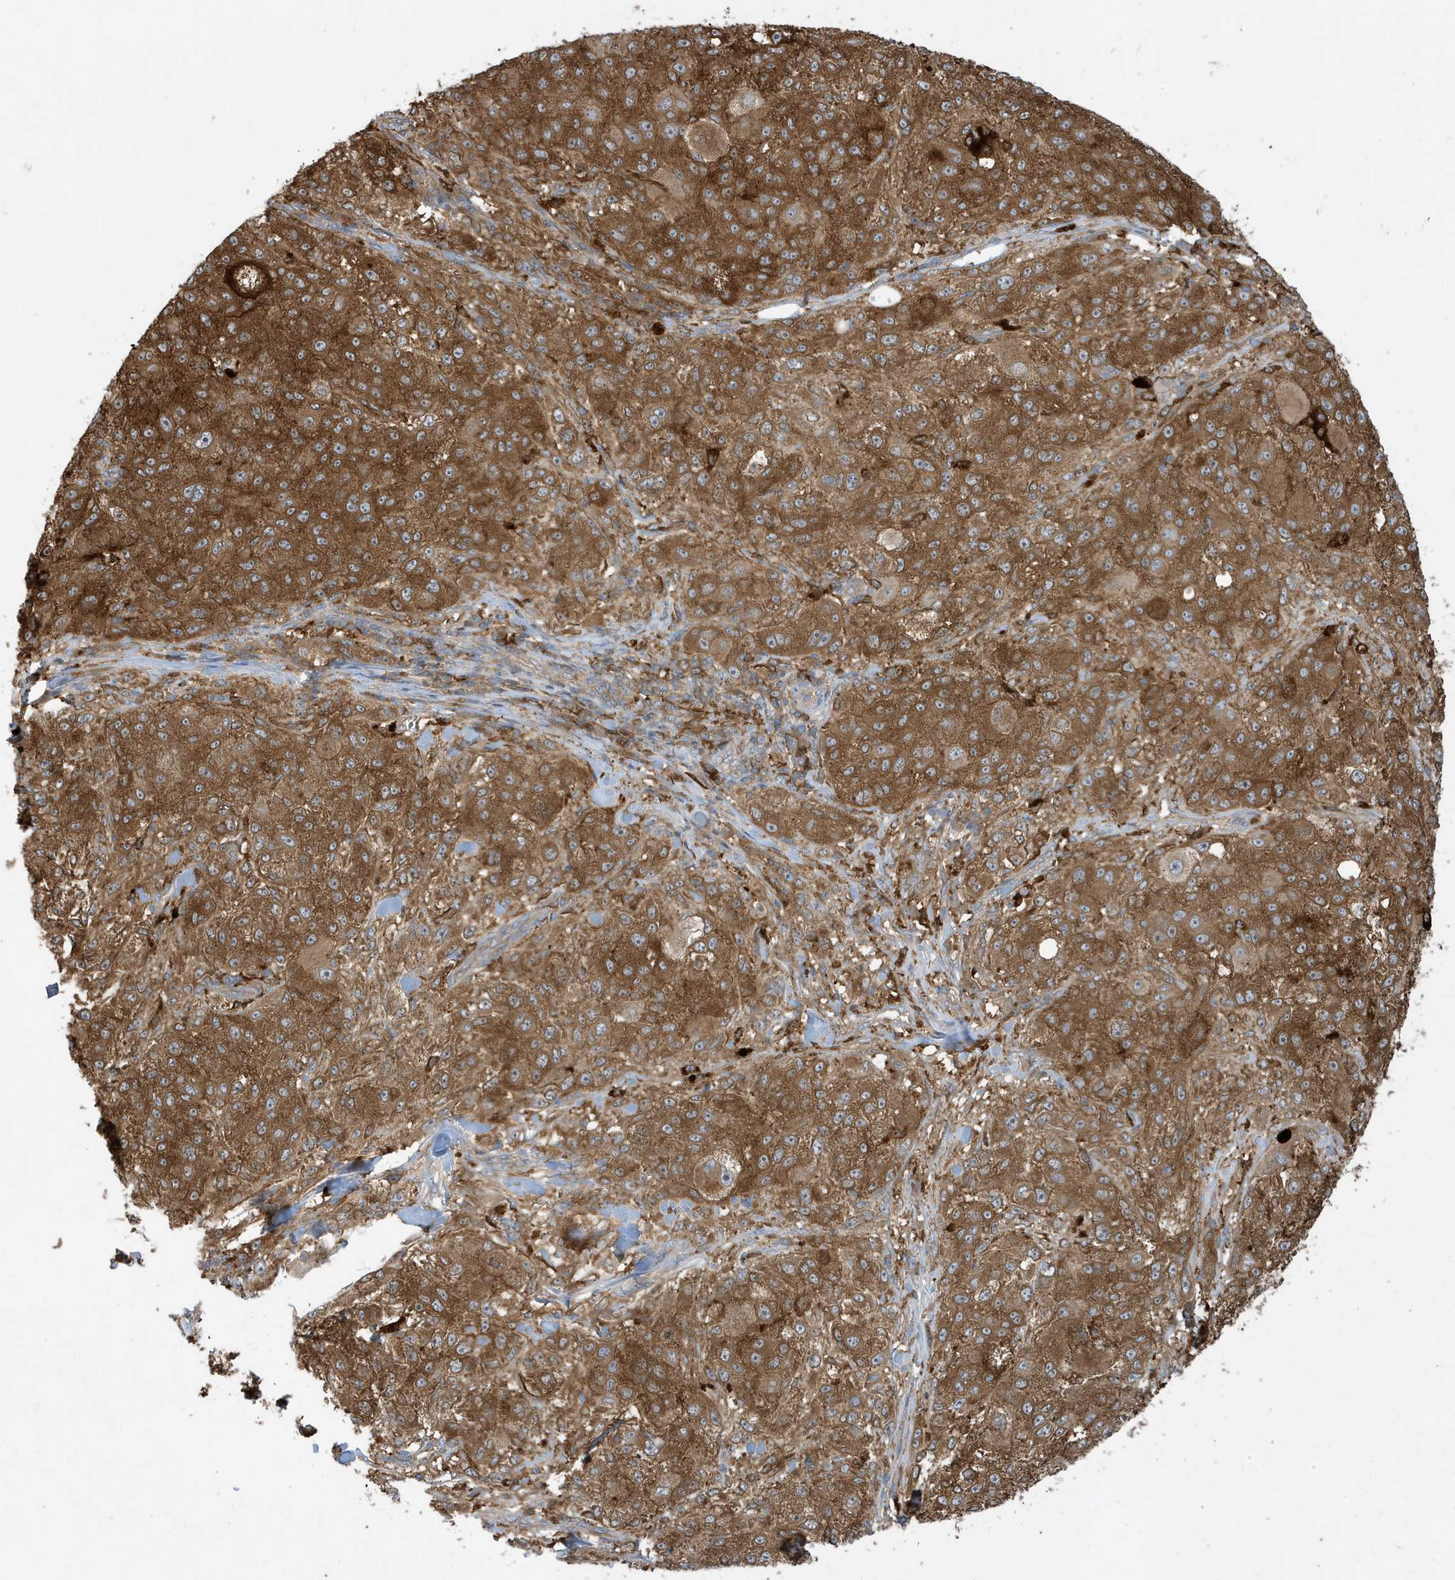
{"staining": {"intensity": "strong", "quantity": ">75%", "location": "cytoplasmic/membranous"}, "tissue": "melanoma", "cell_type": "Tumor cells", "image_type": "cancer", "snomed": [{"axis": "morphology", "description": "Necrosis, NOS"}, {"axis": "morphology", "description": "Malignant melanoma, NOS"}, {"axis": "topography", "description": "Skin"}], "caption": "Strong cytoplasmic/membranous expression for a protein is appreciated in approximately >75% of tumor cells of melanoma using IHC.", "gene": "ABTB1", "patient": {"sex": "female", "age": 87}}